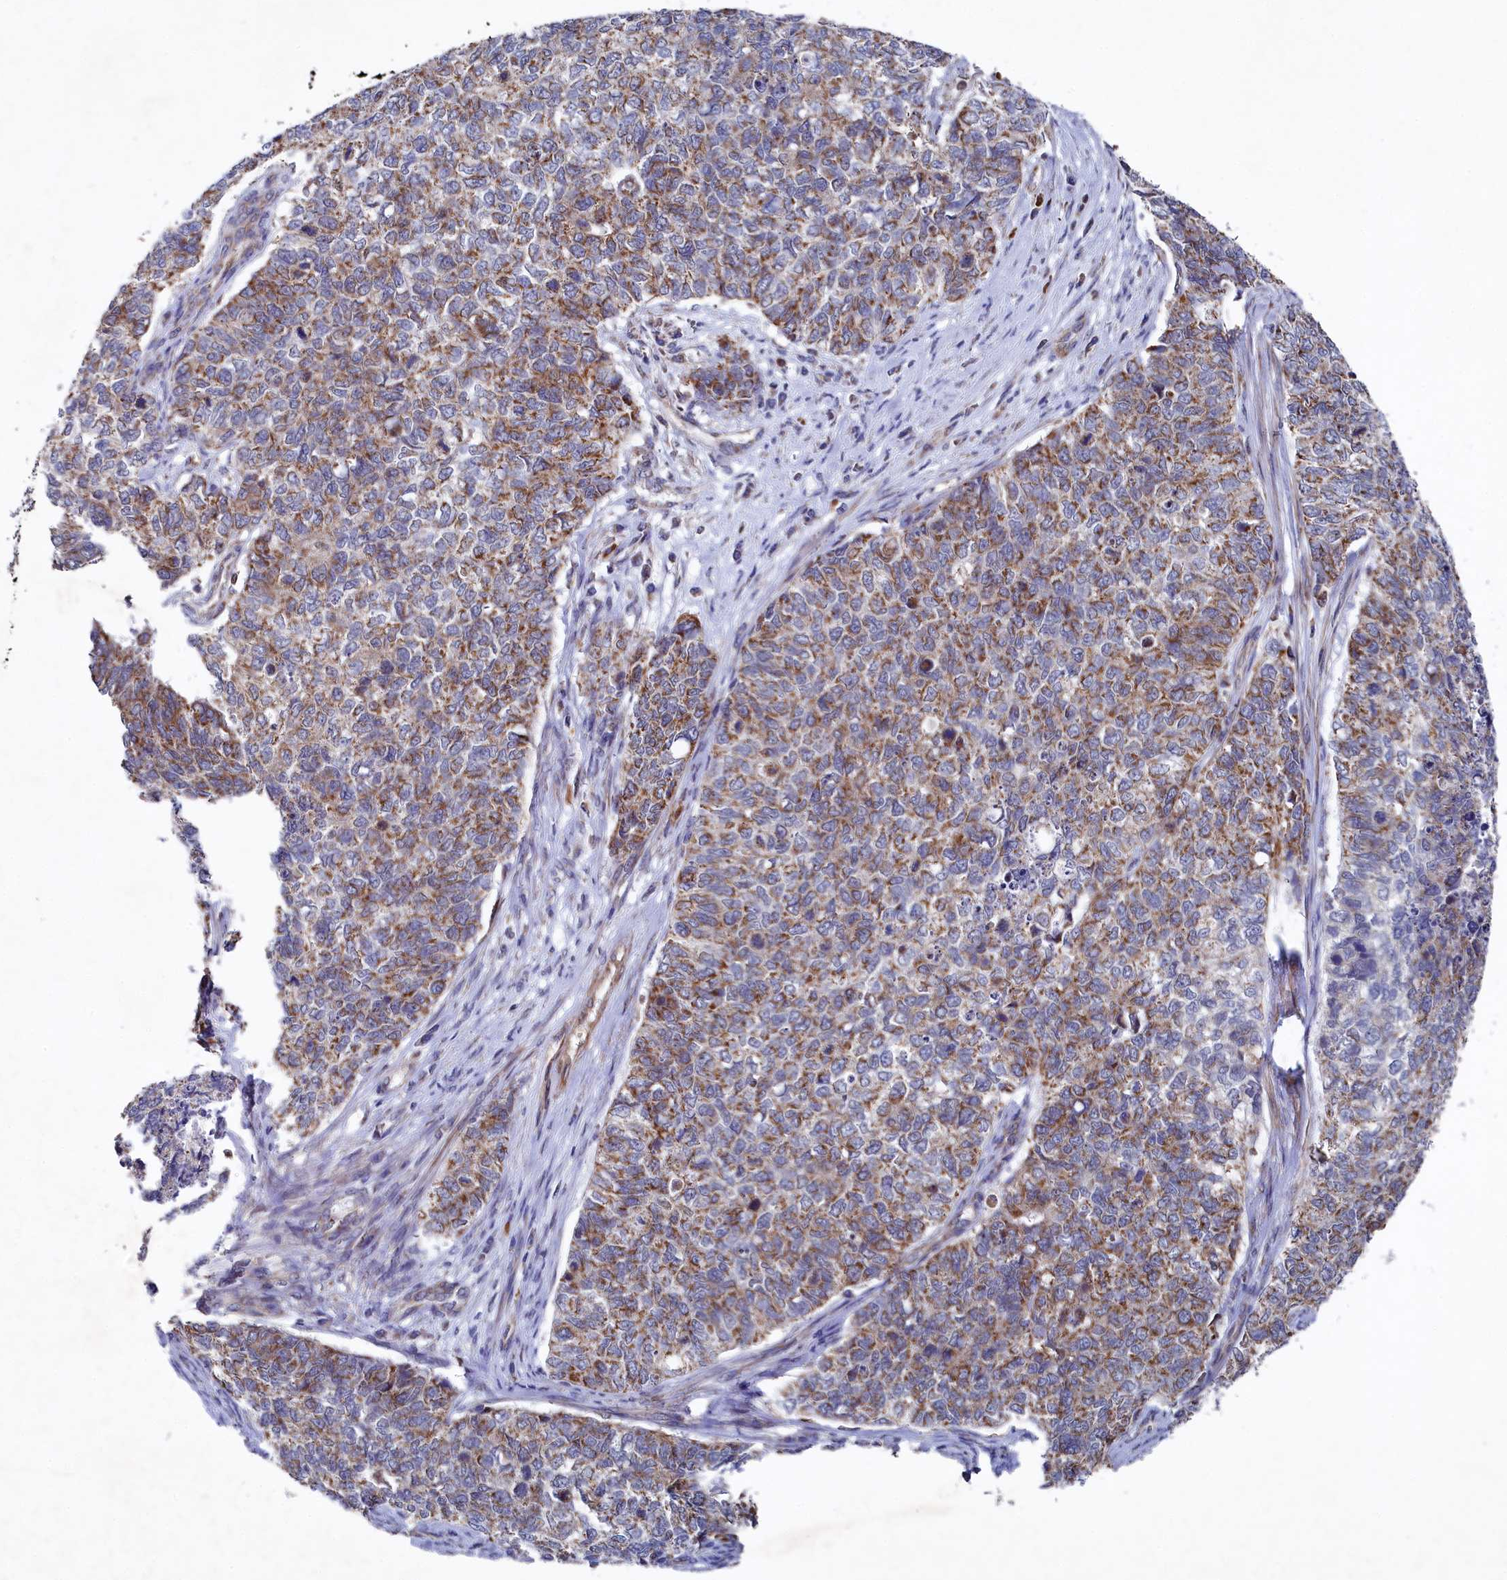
{"staining": {"intensity": "moderate", "quantity": "25%-75%", "location": "cytoplasmic/membranous"}, "tissue": "cervical cancer", "cell_type": "Tumor cells", "image_type": "cancer", "snomed": [{"axis": "morphology", "description": "Squamous cell carcinoma, NOS"}, {"axis": "topography", "description": "Cervix"}], "caption": "High-power microscopy captured an IHC image of cervical cancer (squamous cell carcinoma), revealing moderate cytoplasmic/membranous positivity in approximately 25%-75% of tumor cells.", "gene": "CHCHD1", "patient": {"sex": "female", "age": 63}}